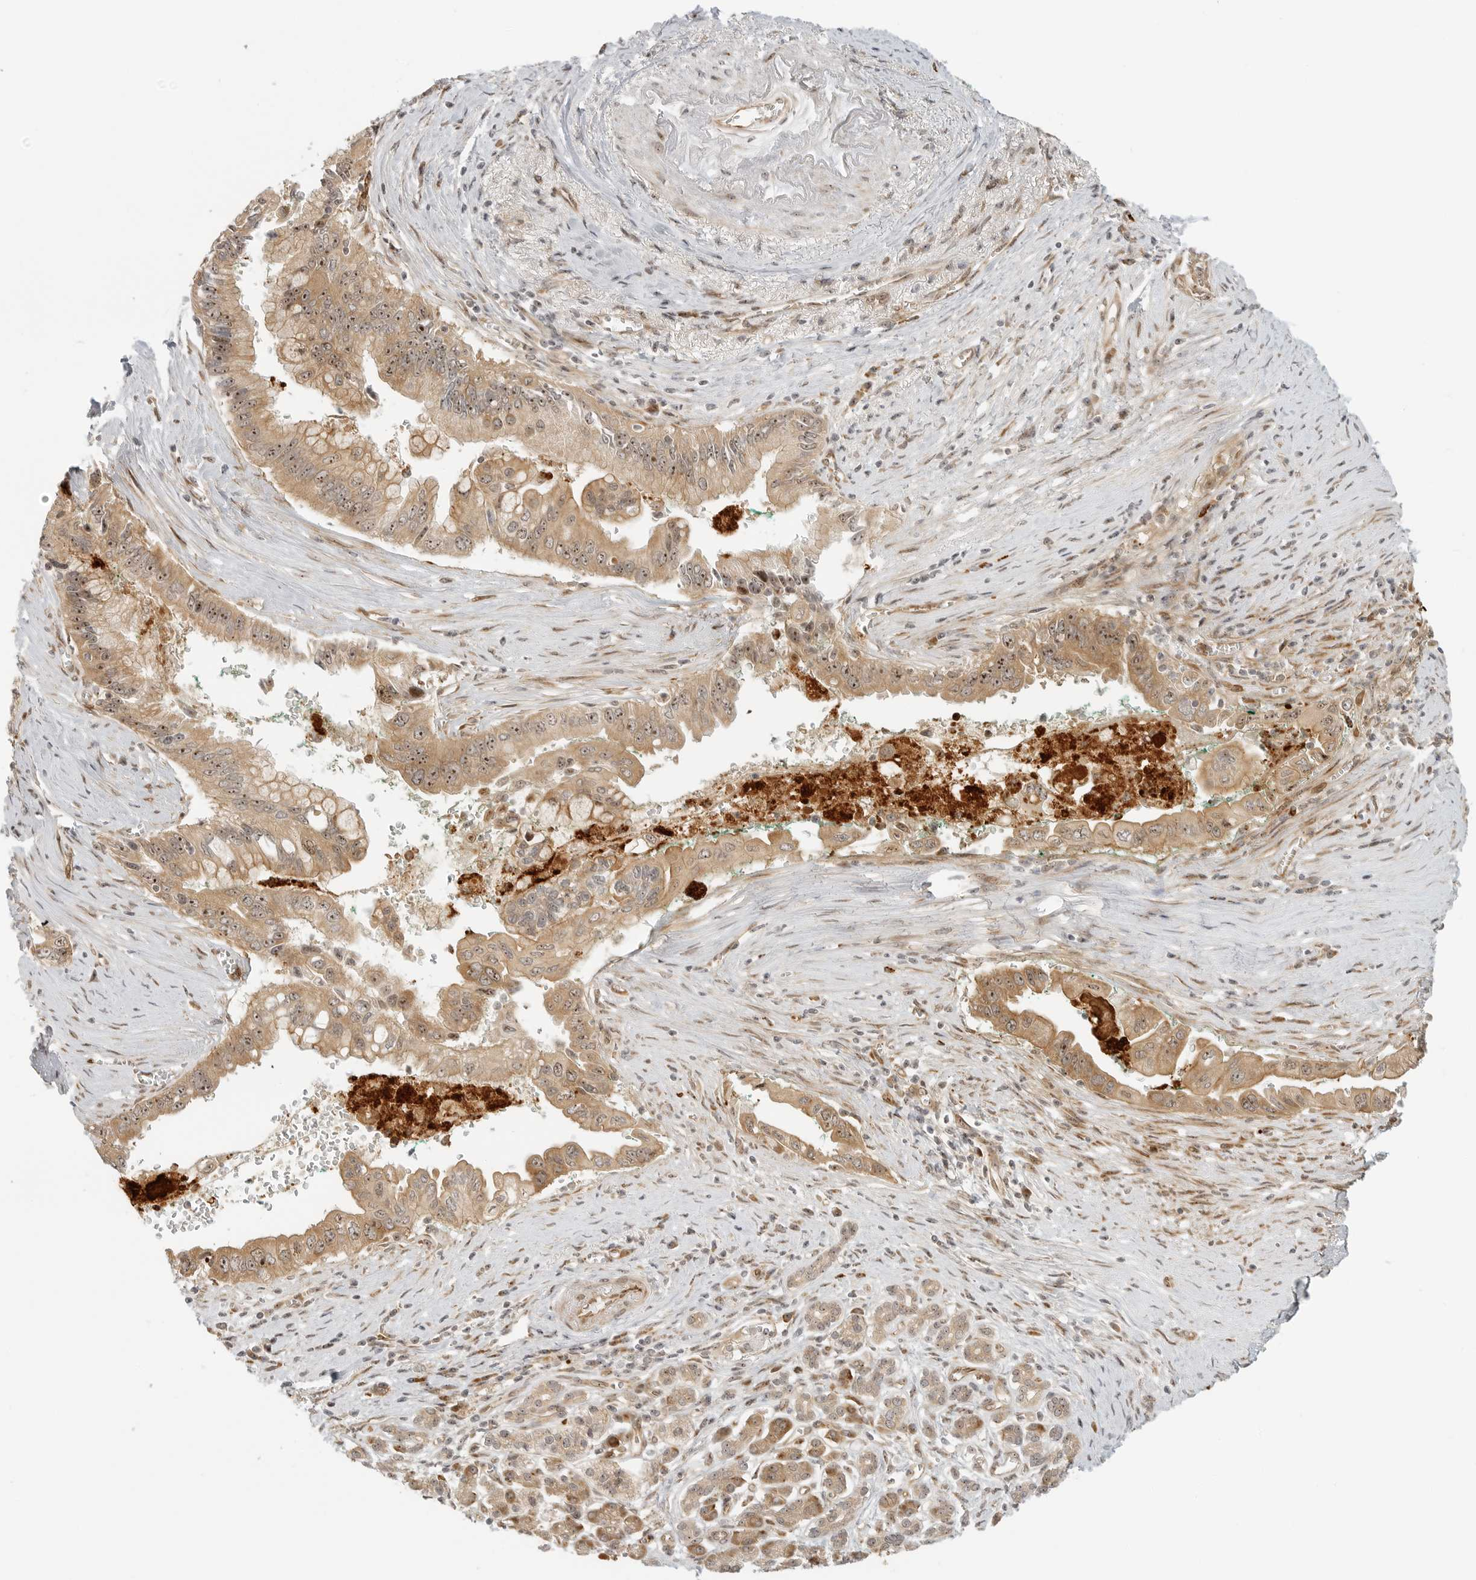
{"staining": {"intensity": "moderate", "quantity": ">75%", "location": "cytoplasmic/membranous,nuclear"}, "tissue": "pancreatic cancer", "cell_type": "Tumor cells", "image_type": "cancer", "snomed": [{"axis": "morphology", "description": "Adenocarcinoma, NOS"}, {"axis": "topography", "description": "Pancreas"}], "caption": "DAB (3,3'-diaminobenzidine) immunohistochemical staining of adenocarcinoma (pancreatic) demonstrates moderate cytoplasmic/membranous and nuclear protein positivity in approximately >75% of tumor cells.", "gene": "DSCC1", "patient": {"sex": "male", "age": 78}}